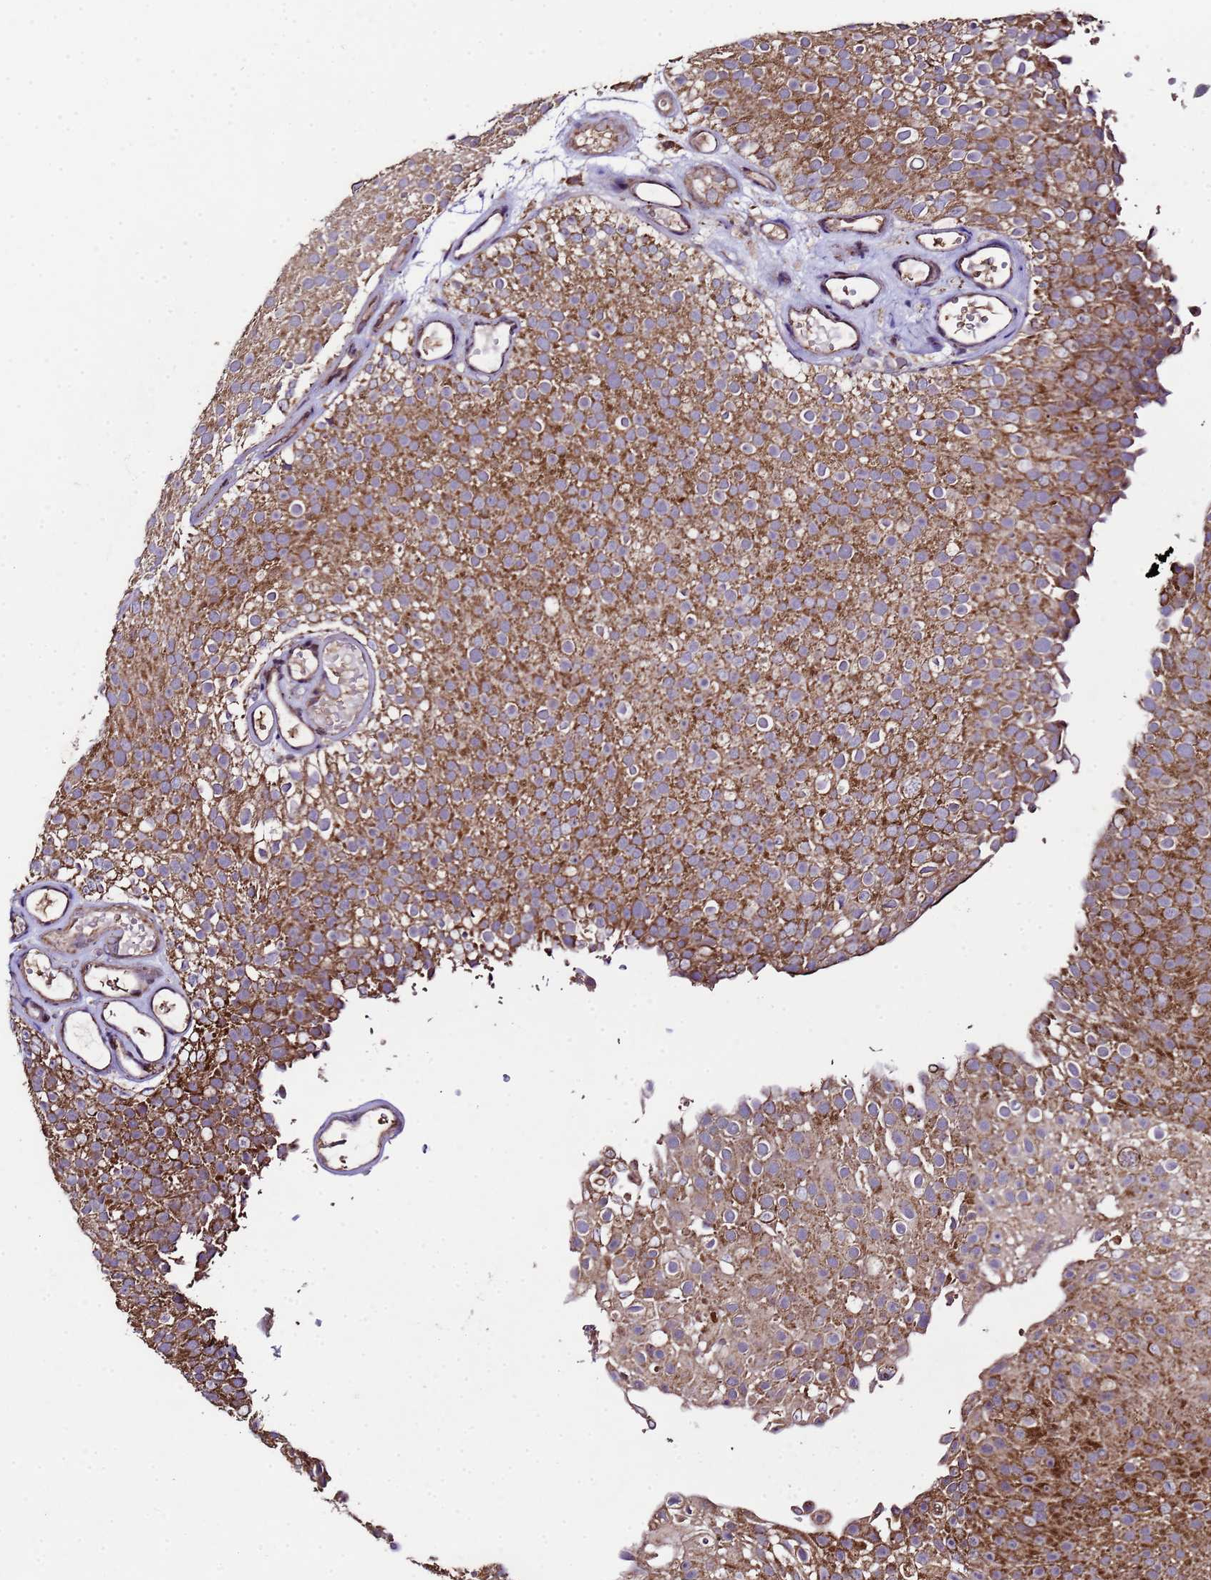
{"staining": {"intensity": "strong", "quantity": ">75%", "location": "cytoplasmic/membranous"}, "tissue": "urothelial cancer", "cell_type": "Tumor cells", "image_type": "cancer", "snomed": [{"axis": "morphology", "description": "Urothelial carcinoma, Low grade"}, {"axis": "topography", "description": "Urinary bladder"}], "caption": "A brown stain labels strong cytoplasmic/membranous staining of a protein in low-grade urothelial carcinoma tumor cells. (Brightfield microscopy of DAB IHC at high magnification).", "gene": "HSPBAP1", "patient": {"sex": "male", "age": 78}}